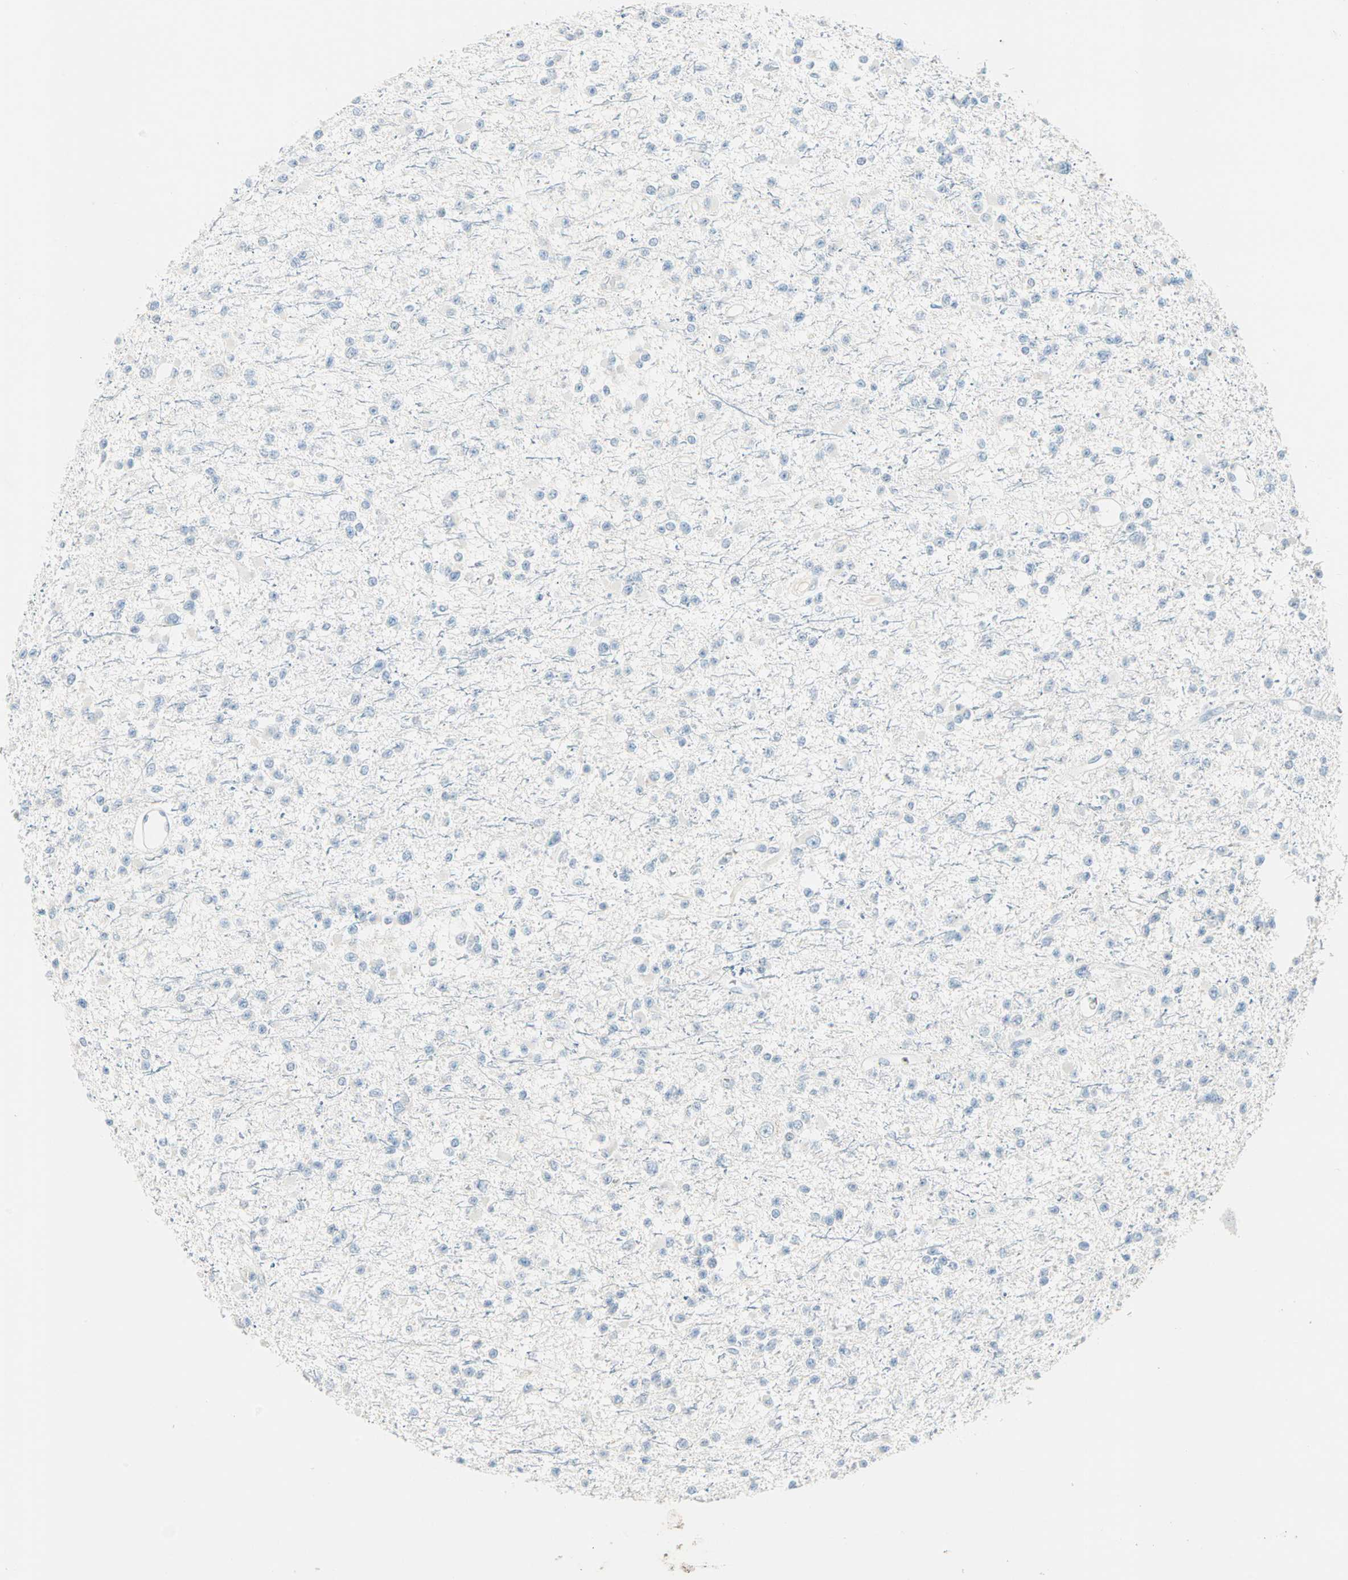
{"staining": {"intensity": "negative", "quantity": "none", "location": "none"}, "tissue": "glioma", "cell_type": "Tumor cells", "image_type": "cancer", "snomed": [{"axis": "morphology", "description": "Glioma, malignant, Low grade"}, {"axis": "topography", "description": "Brain"}], "caption": "This is an immunohistochemistry (IHC) micrograph of malignant glioma (low-grade). There is no expression in tumor cells.", "gene": "SULT1C2", "patient": {"sex": "female", "age": 22}}